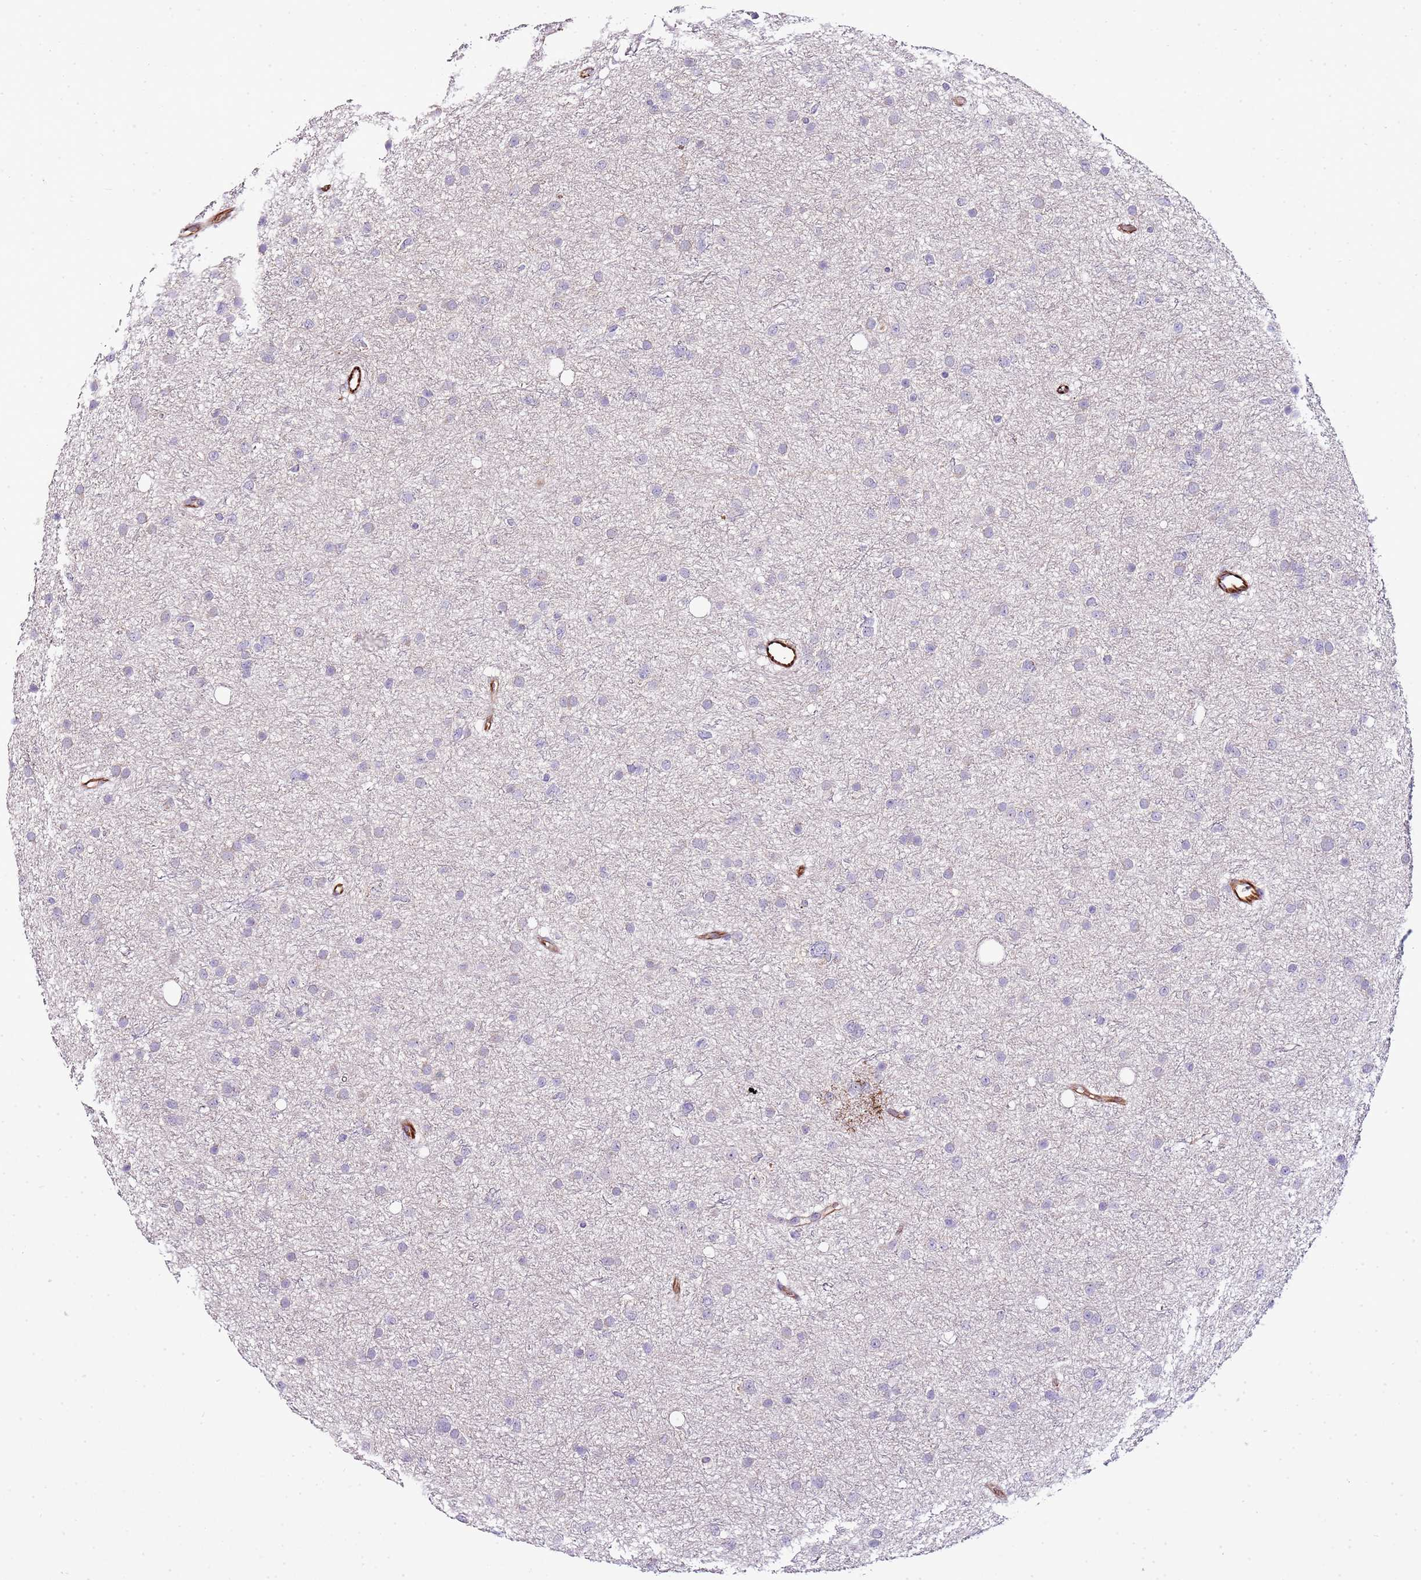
{"staining": {"intensity": "negative", "quantity": "none", "location": "none"}, "tissue": "glioma", "cell_type": "Tumor cells", "image_type": "cancer", "snomed": [{"axis": "morphology", "description": "Glioma, malignant, Low grade"}, {"axis": "topography", "description": "Cerebral cortex"}], "caption": "Tumor cells are negative for protein expression in human malignant low-grade glioma. (IHC, brightfield microscopy, high magnification).", "gene": "ZNF786", "patient": {"sex": "female", "age": 39}}